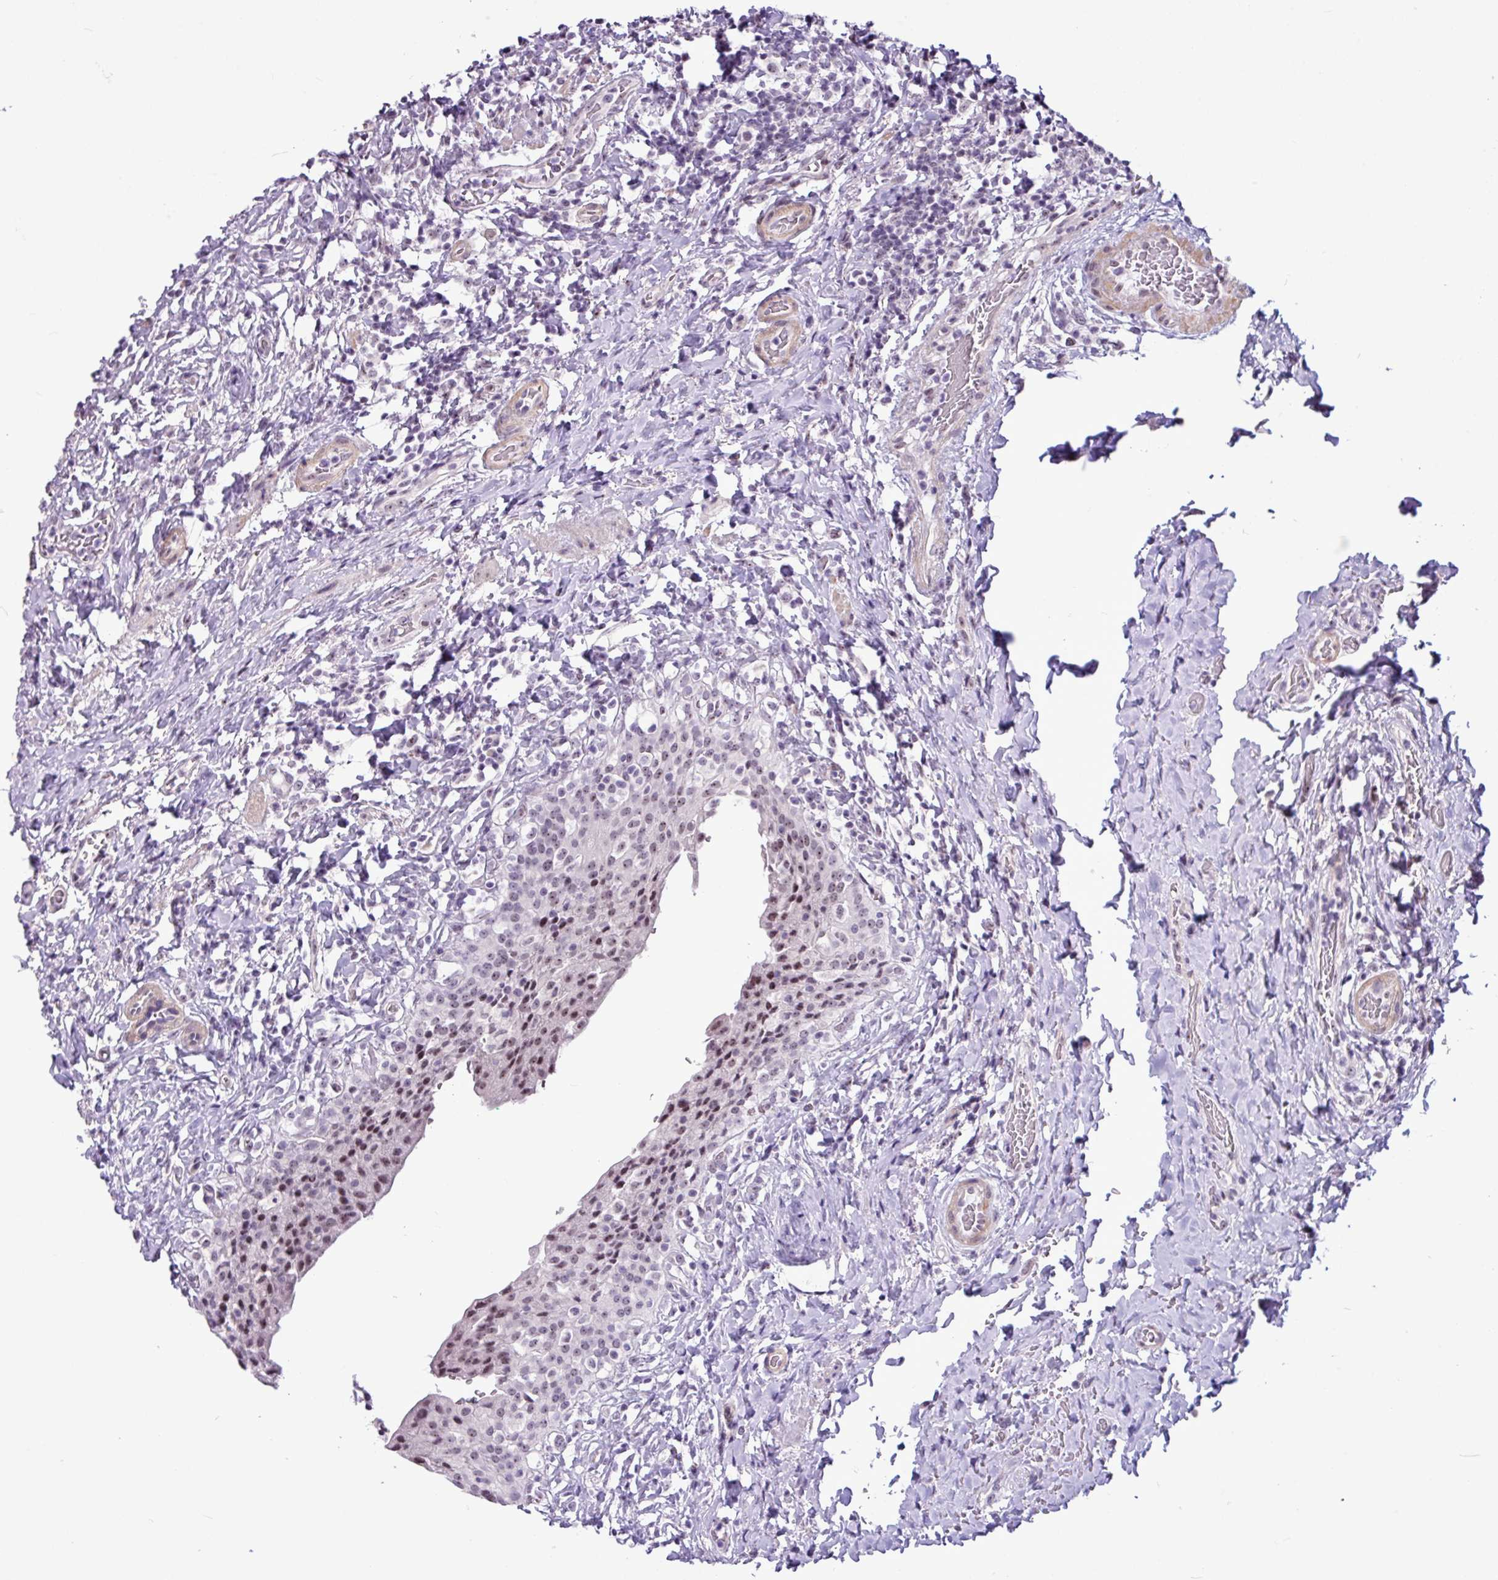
{"staining": {"intensity": "moderate", "quantity": ">75%", "location": "nuclear"}, "tissue": "urinary bladder", "cell_type": "Urothelial cells", "image_type": "normal", "snomed": [{"axis": "morphology", "description": "Normal tissue, NOS"}, {"axis": "morphology", "description": "Inflammation, NOS"}, {"axis": "topography", "description": "Urinary bladder"}], "caption": "This histopathology image demonstrates immunohistochemistry (IHC) staining of normal urinary bladder, with medium moderate nuclear staining in about >75% of urothelial cells.", "gene": "UTP18", "patient": {"sex": "male", "age": 64}}